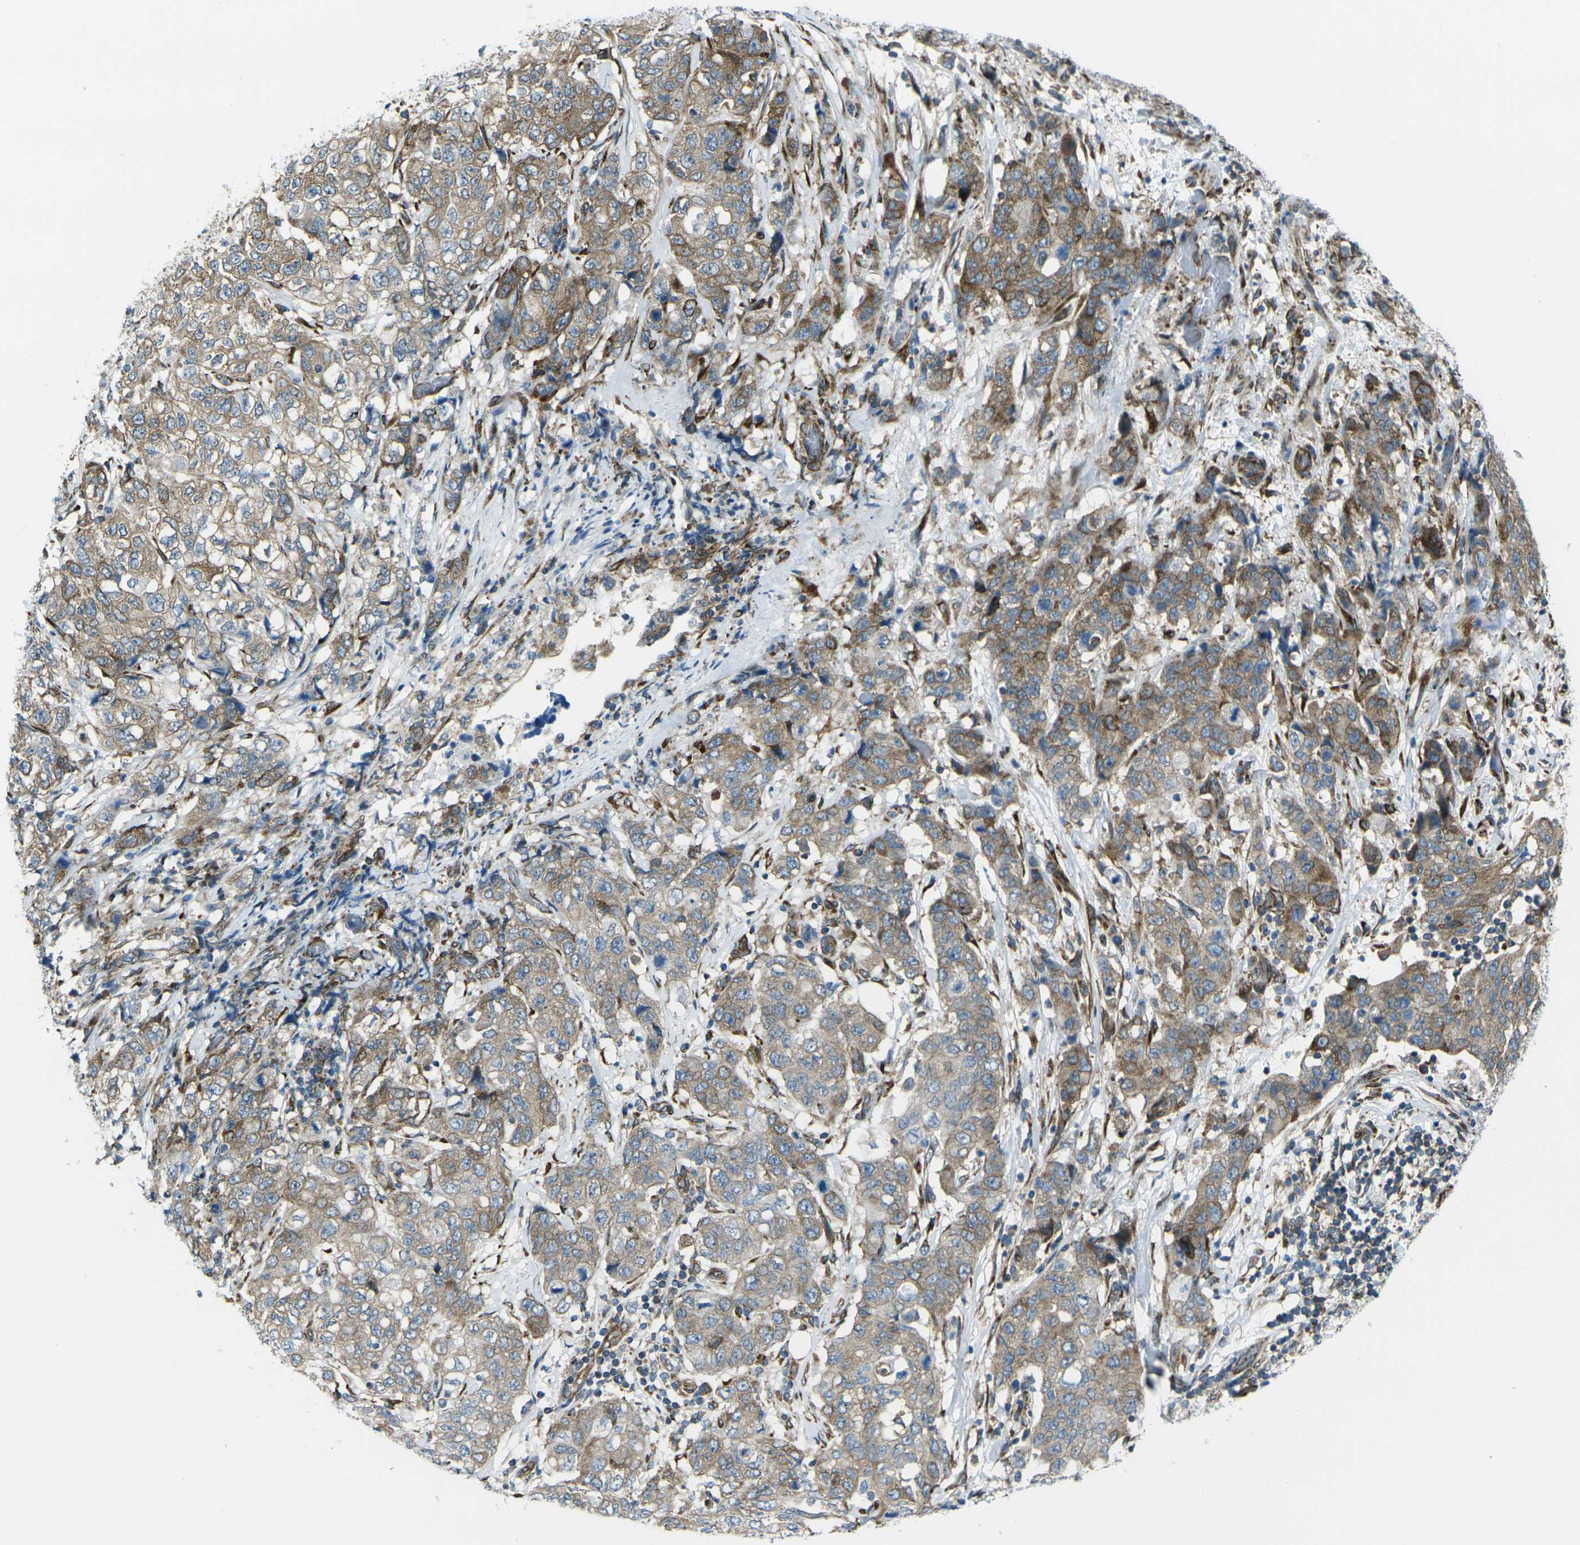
{"staining": {"intensity": "weak", "quantity": ">75%", "location": "cytoplasmic/membranous"}, "tissue": "stomach cancer", "cell_type": "Tumor cells", "image_type": "cancer", "snomed": [{"axis": "morphology", "description": "Adenocarcinoma, NOS"}, {"axis": "topography", "description": "Stomach"}], "caption": "Protein staining displays weak cytoplasmic/membranous positivity in about >75% of tumor cells in stomach cancer. (brown staining indicates protein expression, while blue staining denotes nuclei).", "gene": "CELSR2", "patient": {"sex": "male", "age": 48}}